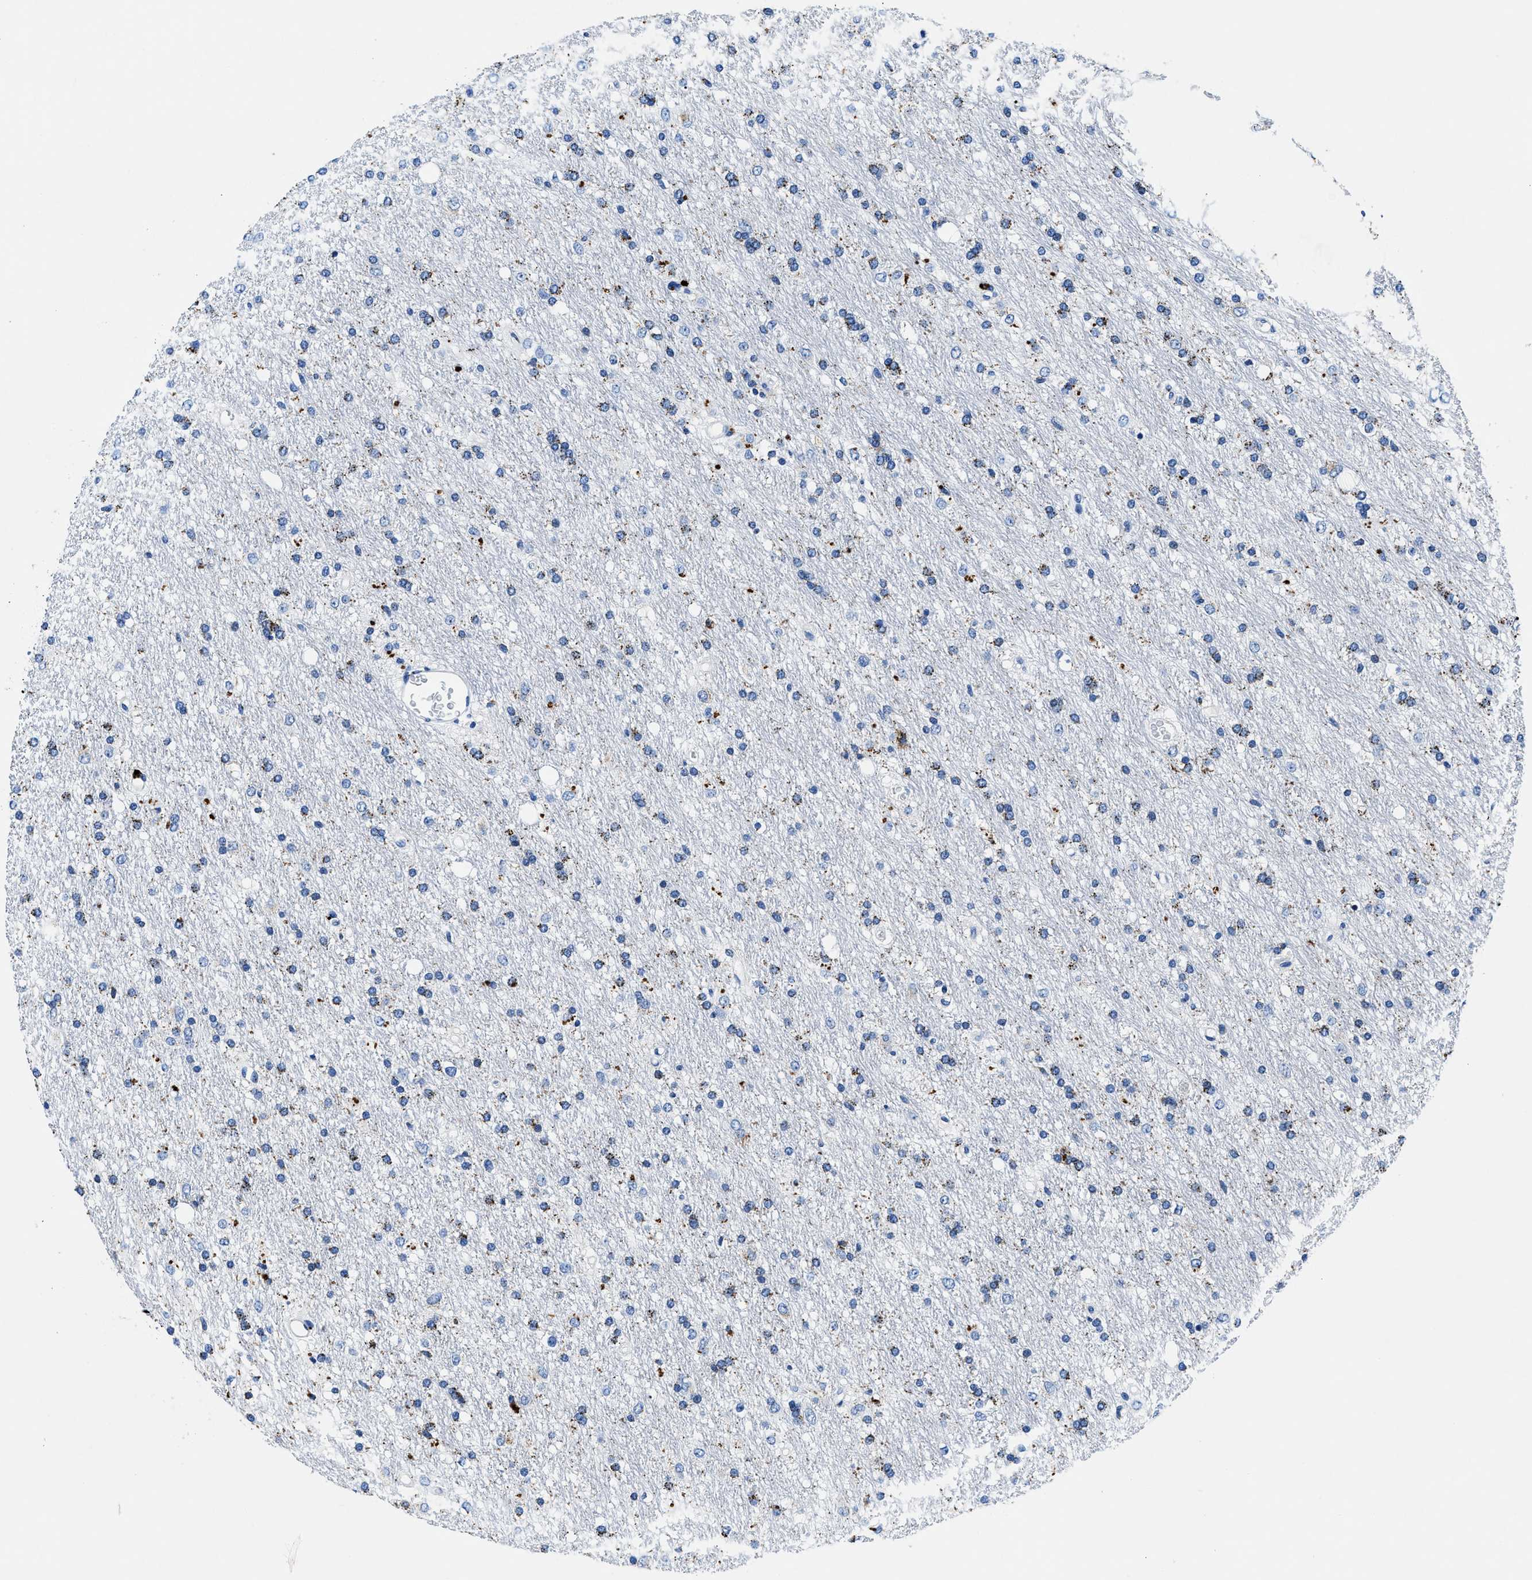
{"staining": {"intensity": "moderate", "quantity": "25%-75%", "location": "cytoplasmic/membranous"}, "tissue": "glioma", "cell_type": "Tumor cells", "image_type": "cancer", "snomed": [{"axis": "morphology", "description": "Glioma, malignant, Low grade"}, {"axis": "topography", "description": "Brain"}], "caption": "Glioma tissue reveals moderate cytoplasmic/membranous expression in about 25%-75% of tumor cells Immunohistochemistry stains the protein of interest in brown and the nuclei are stained blue.", "gene": "OR14K1", "patient": {"sex": "male", "age": 77}}